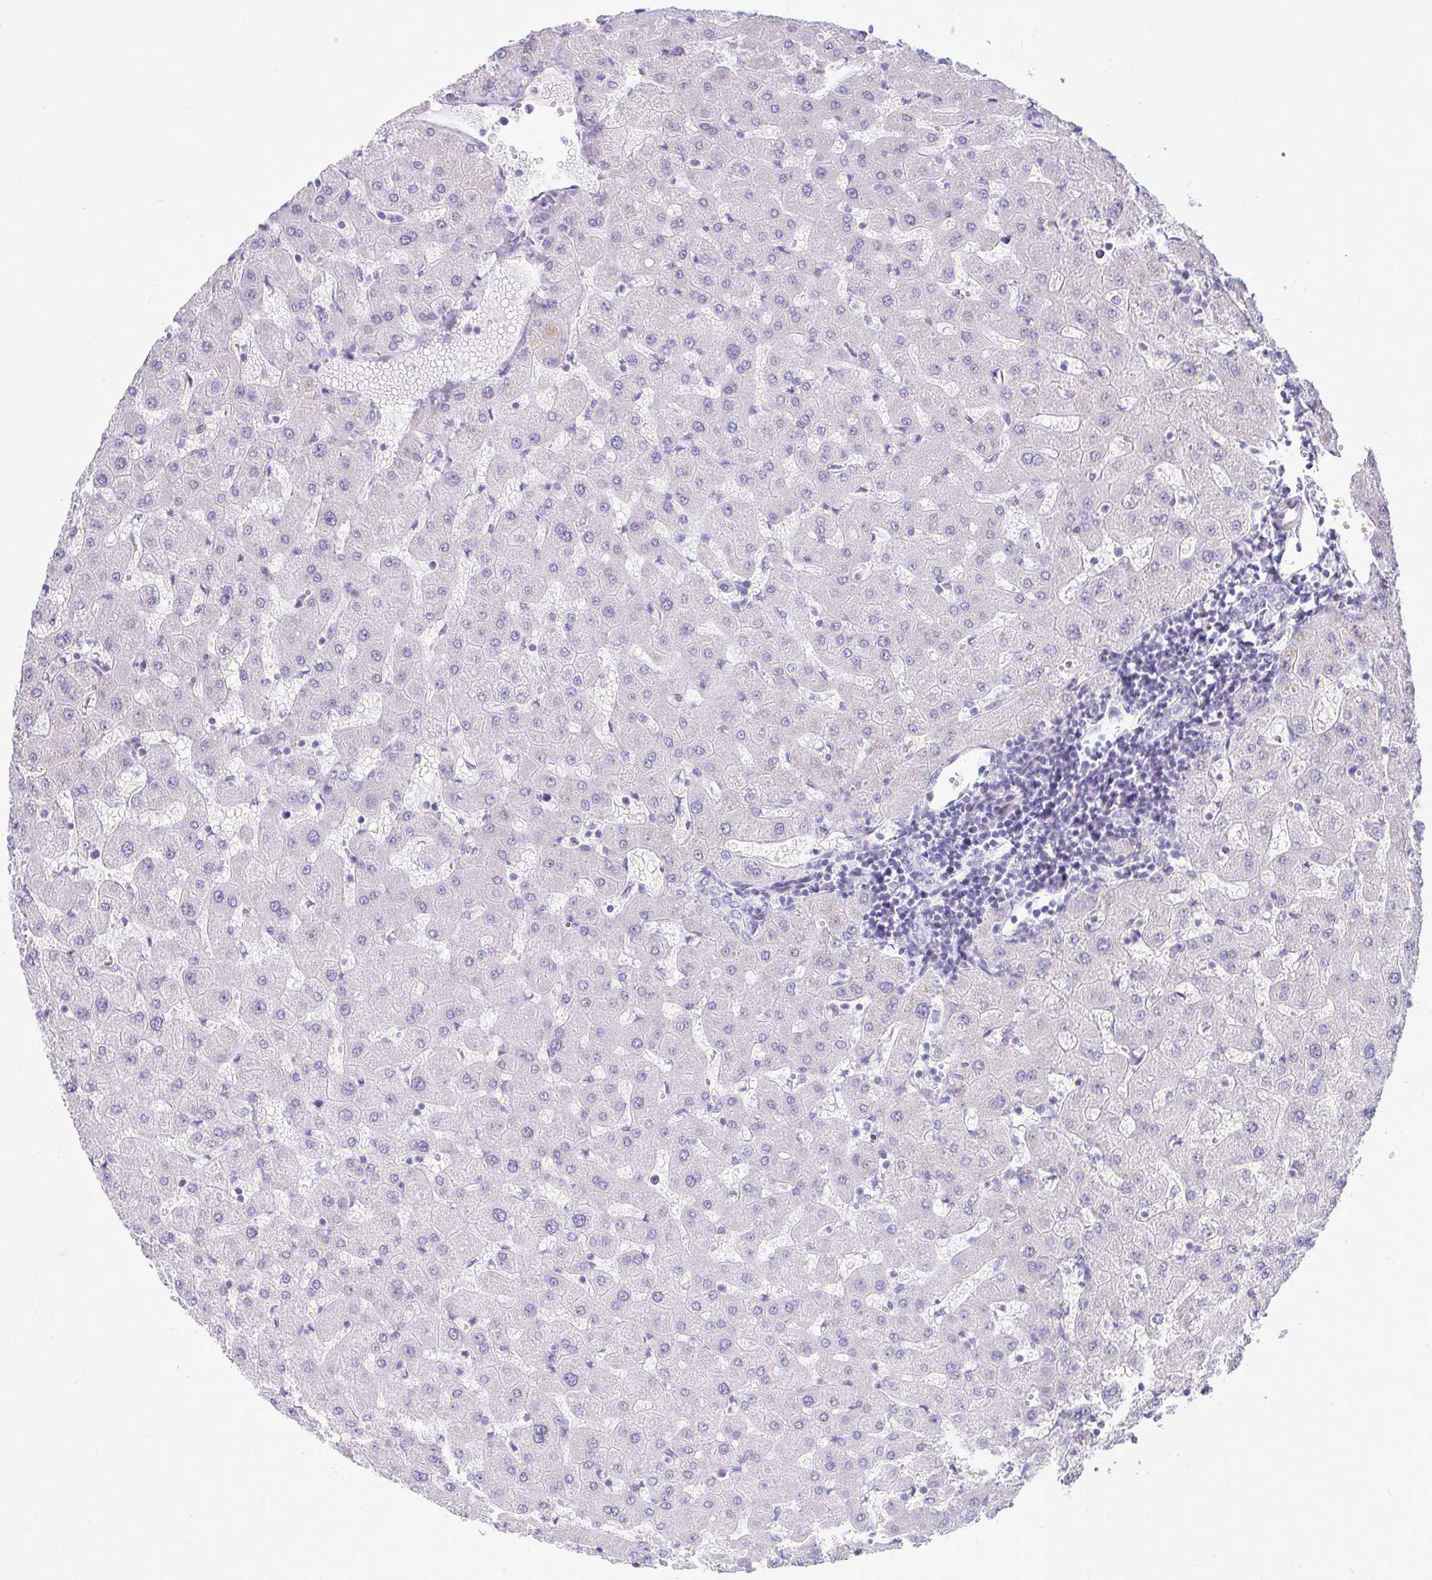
{"staining": {"intensity": "negative", "quantity": "none", "location": "none"}, "tissue": "liver", "cell_type": "Cholangiocytes", "image_type": "normal", "snomed": [{"axis": "morphology", "description": "Normal tissue, NOS"}, {"axis": "topography", "description": "Liver"}], "caption": "There is no significant staining in cholangiocytes of liver. (Stains: DAB (3,3'-diaminobenzidine) IHC with hematoxylin counter stain, Microscopy: brightfield microscopy at high magnification).", "gene": "GABRA1", "patient": {"sex": "female", "age": 63}}